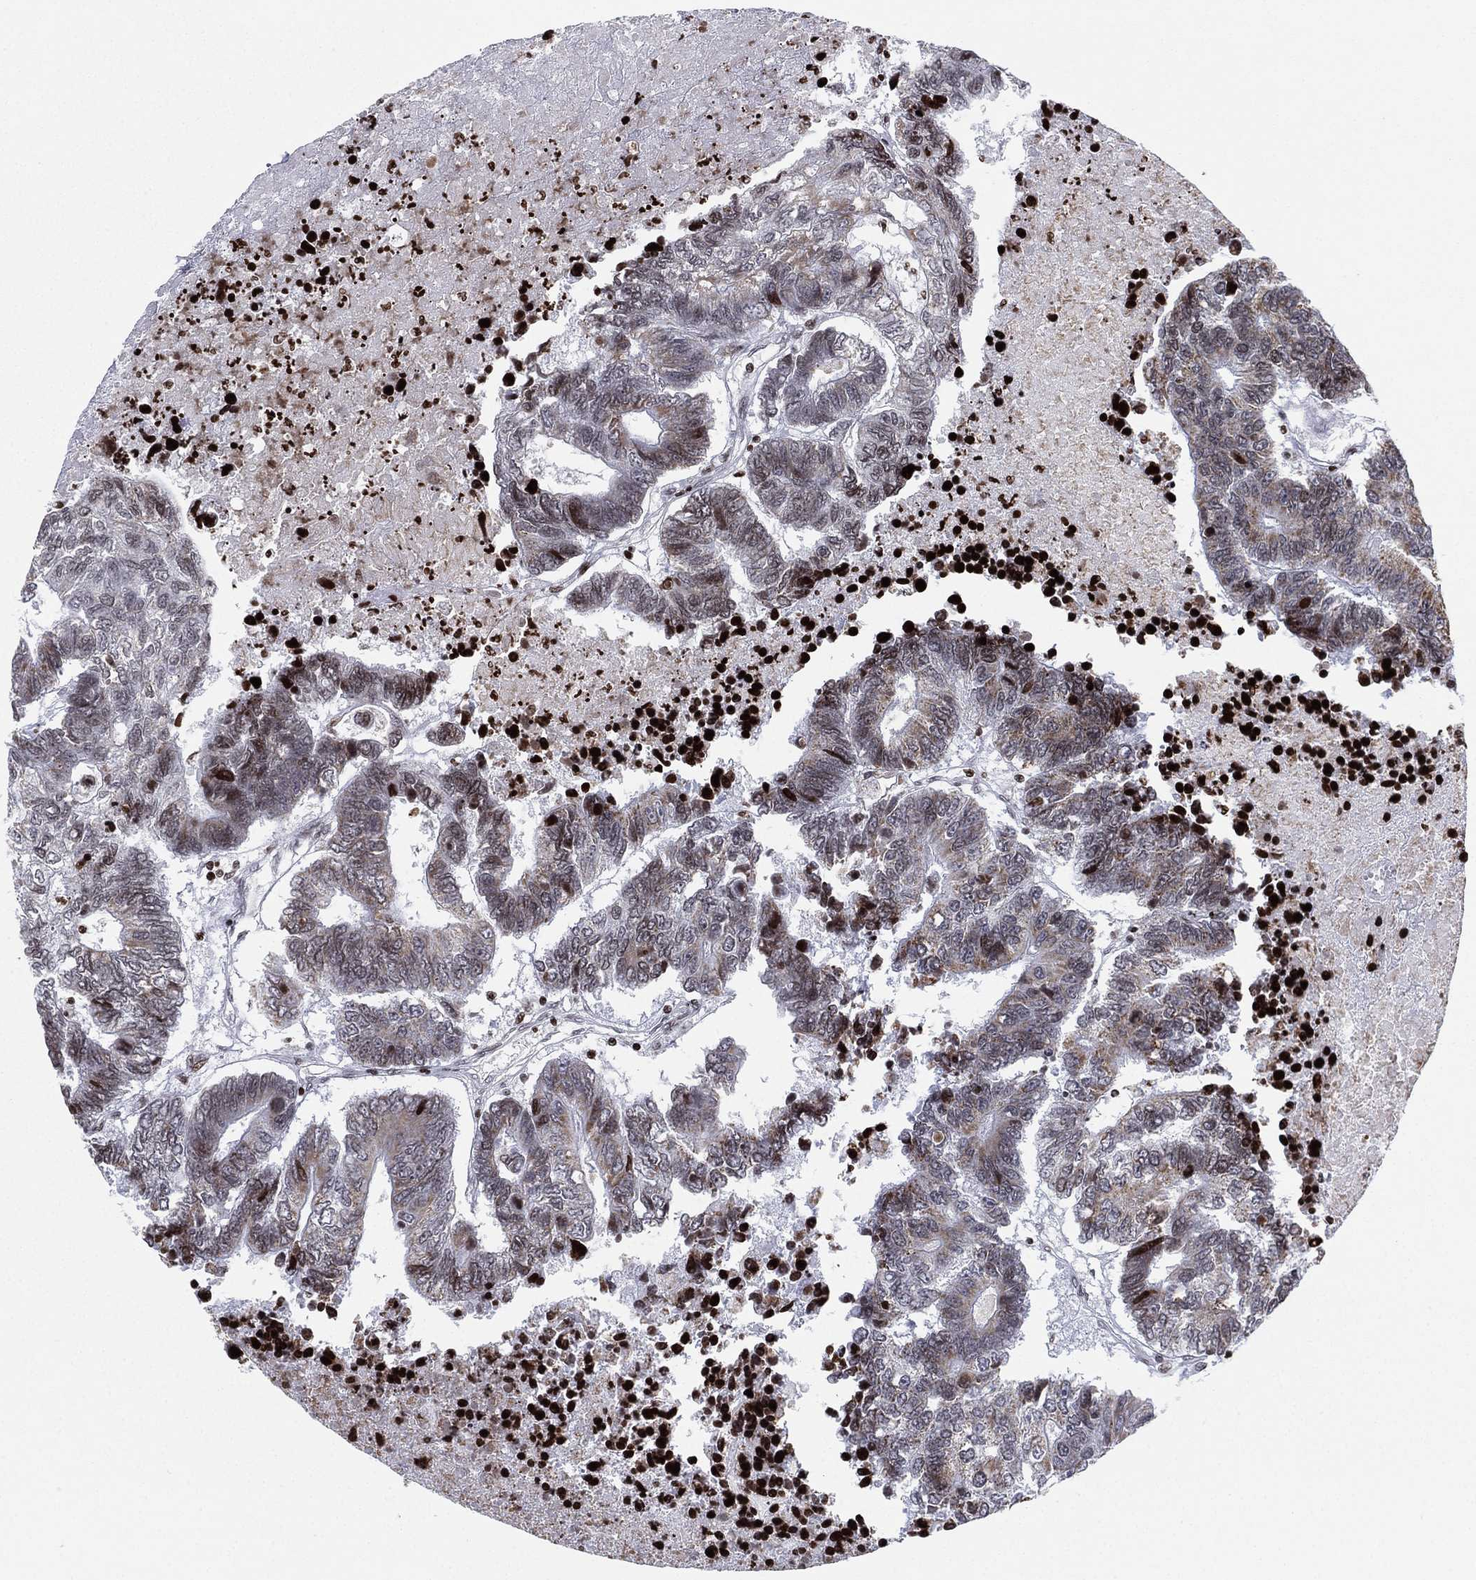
{"staining": {"intensity": "moderate", "quantity": "<25%", "location": "nuclear"}, "tissue": "colorectal cancer", "cell_type": "Tumor cells", "image_type": "cancer", "snomed": [{"axis": "morphology", "description": "Adenocarcinoma, NOS"}, {"axis": "topography", "description": "Colon"}], "caption": "The micrograph exhibits a brown stain indicating the presence of a protein in the nuclear of tumor cells in colorectal cancer.", "gene": "MFSD14A", "patient": {"sex": "female", "age": 48}}